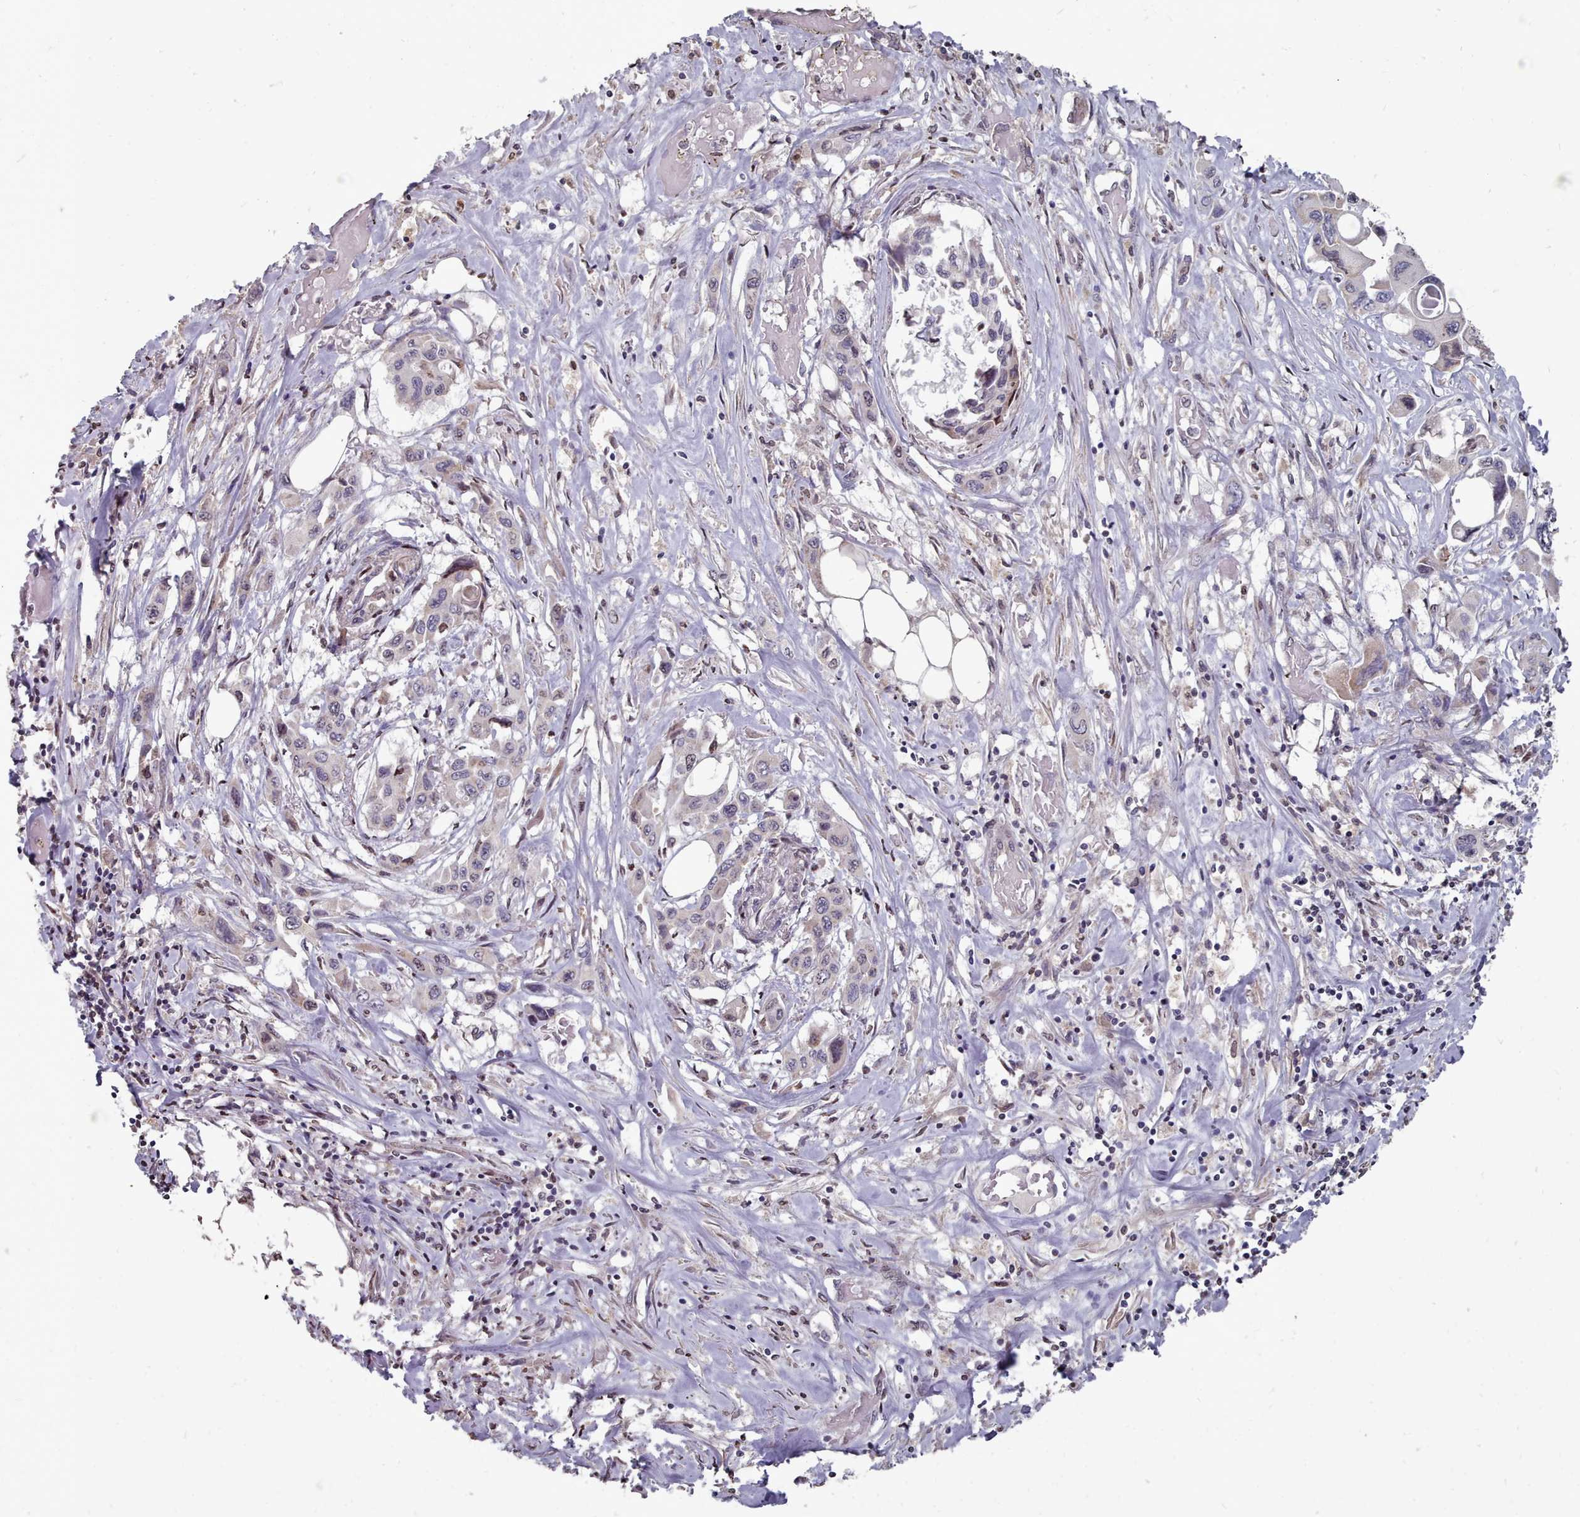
{"staining": {"intensity": "negative", "quantity": "none", "location": "none"}, "tissue": "pancreatic cancer", "cell_type": "Tumor cells", "image_type": "cancer", "snomed": [{"axis": "morphology", "description": "Adenocarcinoma, NOS"}, {"axis": "topography", "description": "Pancreas"}], "caption": "Tumor cells are negative for brown protein staining in pancreatic cancer.", "gene": "ACKR3", "patient": {"sex": "male", "age": 92}}